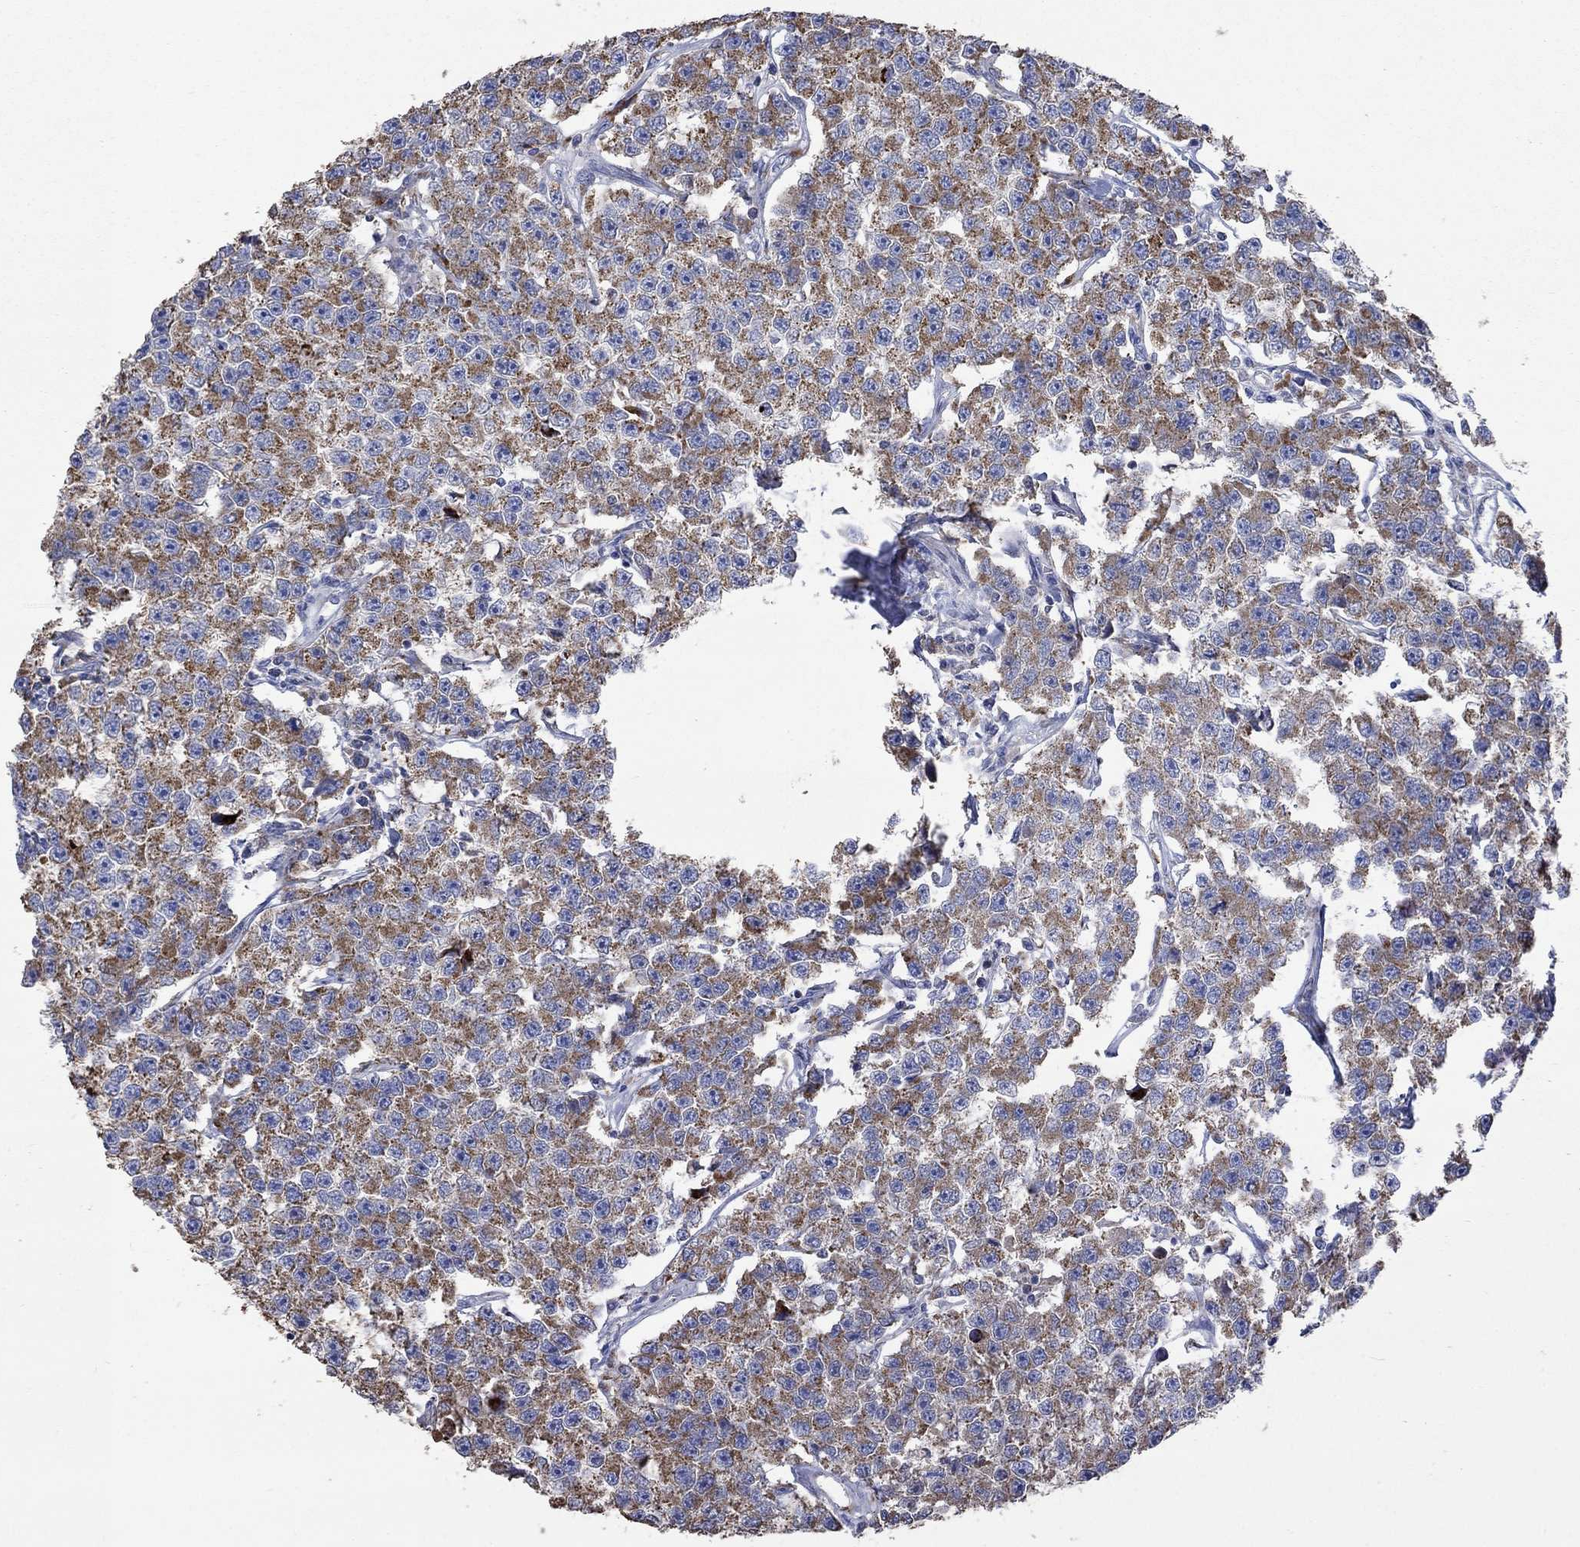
{"staining": {"intensity": "moderate", "quantity": ">75%", "location": "cytoplasmic/membranous"}, "tissue": "testis cancer", "cell_type": "Tumor cells", "image_type": "cancer", "snomed": [{"axis": "morphology", "description": "Seminoma, NOS"}, {"axis": "topography", "description": "Testis"}], "caption": "A brown stain shows moderate cytoplasmic/membranous expression of a protein in human testis cancer (seminoma) tumor cells.", "gene": "UGT8", "patient": {"sex": "male", "age": 59}}